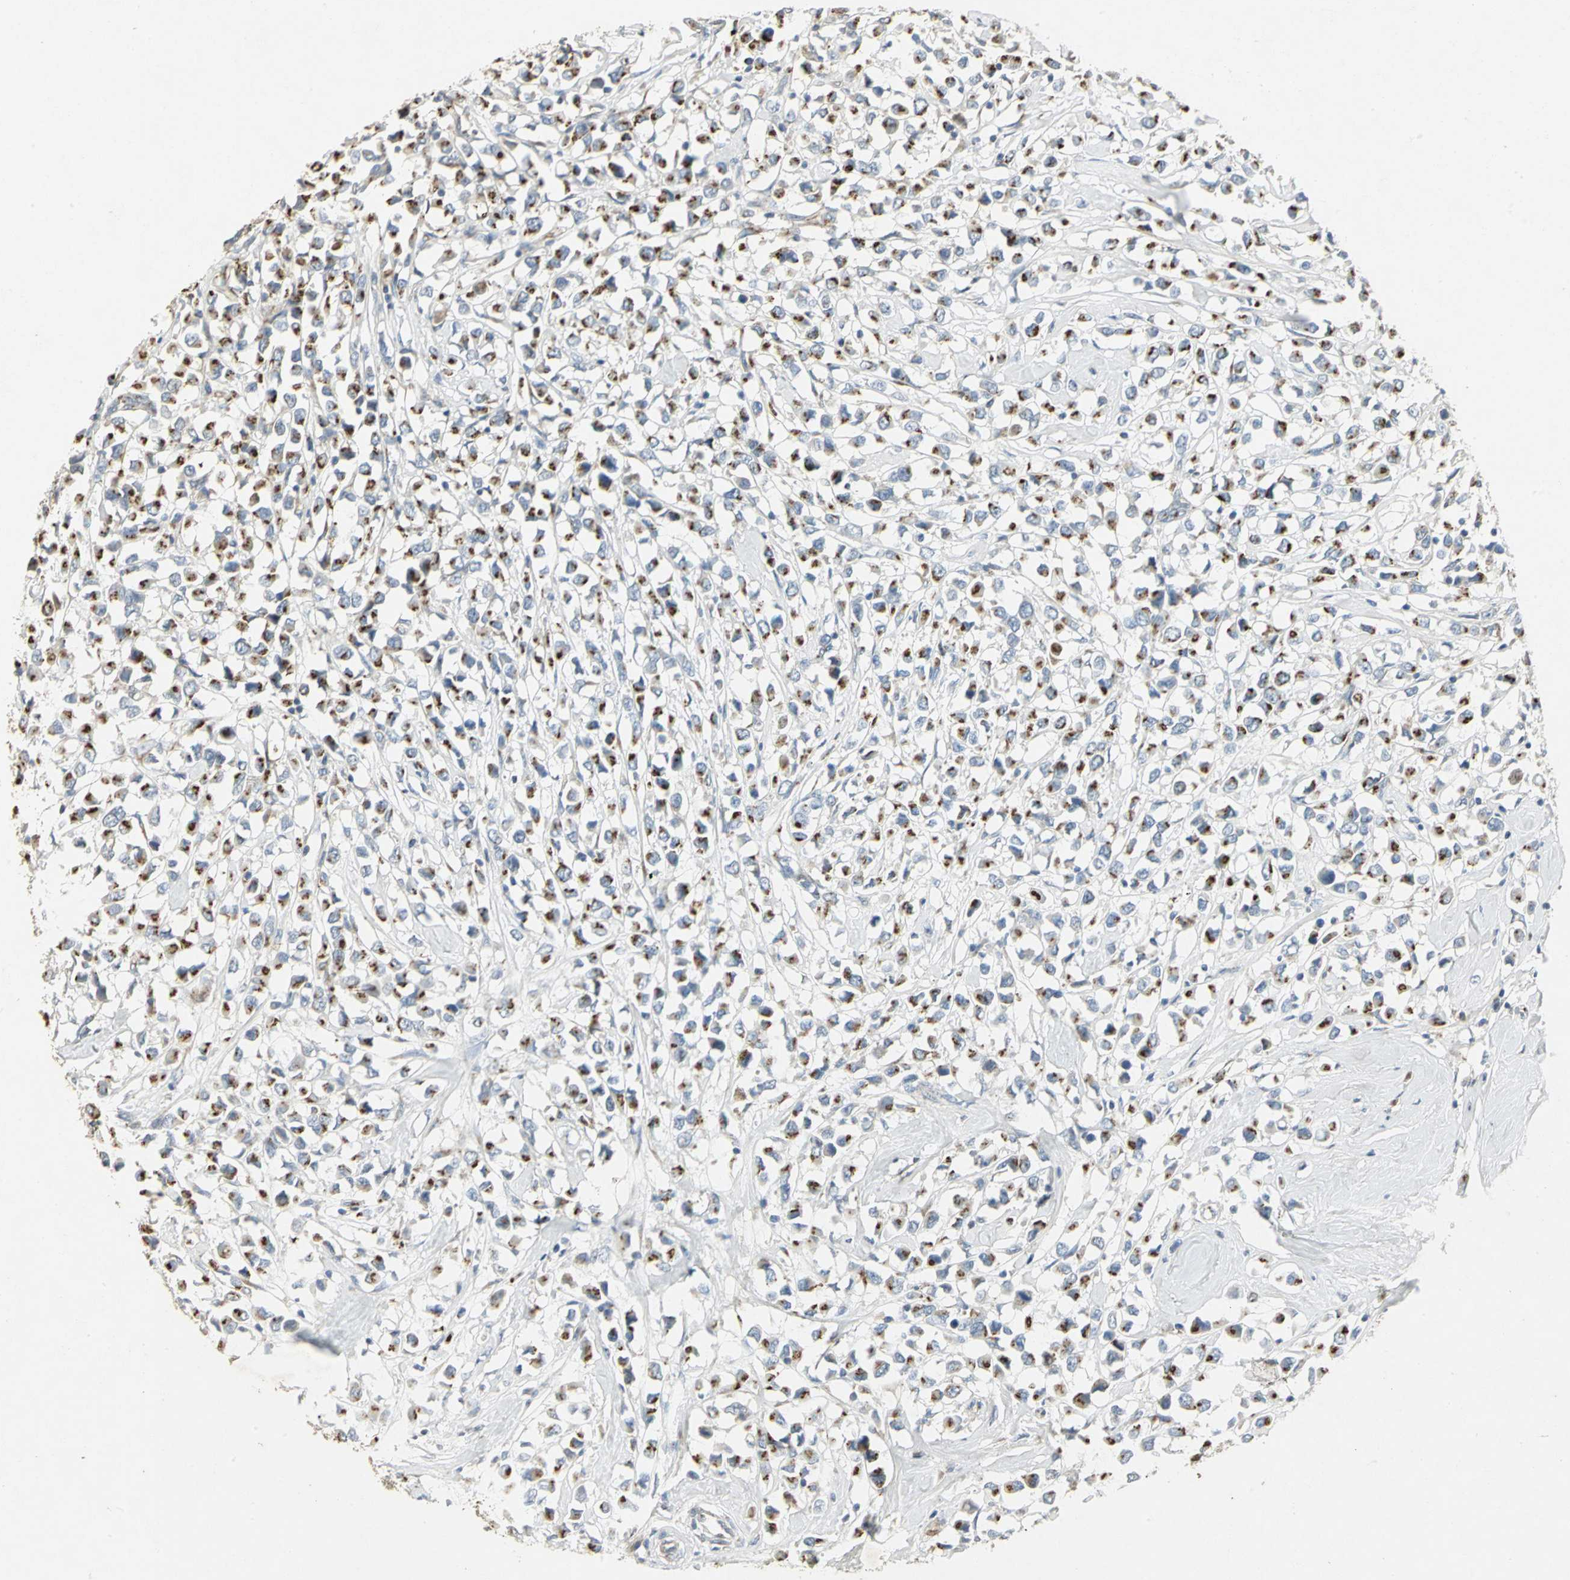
{"staining": {"intensity": "moderate", "quantity": ">75%", "location": "cytoplasmic/membranous"}, "tissue": "breast cancer", "cell_type": "Tumor cells", "image_type": "cancer", "snomed": [{"axis": "morphology", "description": "Duct carcinoma"}, {"axis": "topography", "description": "Breast"}], "caption": "Tumor cells show moderate cytoplasmic/membranous positivity in approximately >75% of cells in breast cancer (infiltrating ductal carcinoma).", "gene": "TM9SF2", "patient": {"sex": "female", "age": 61}}